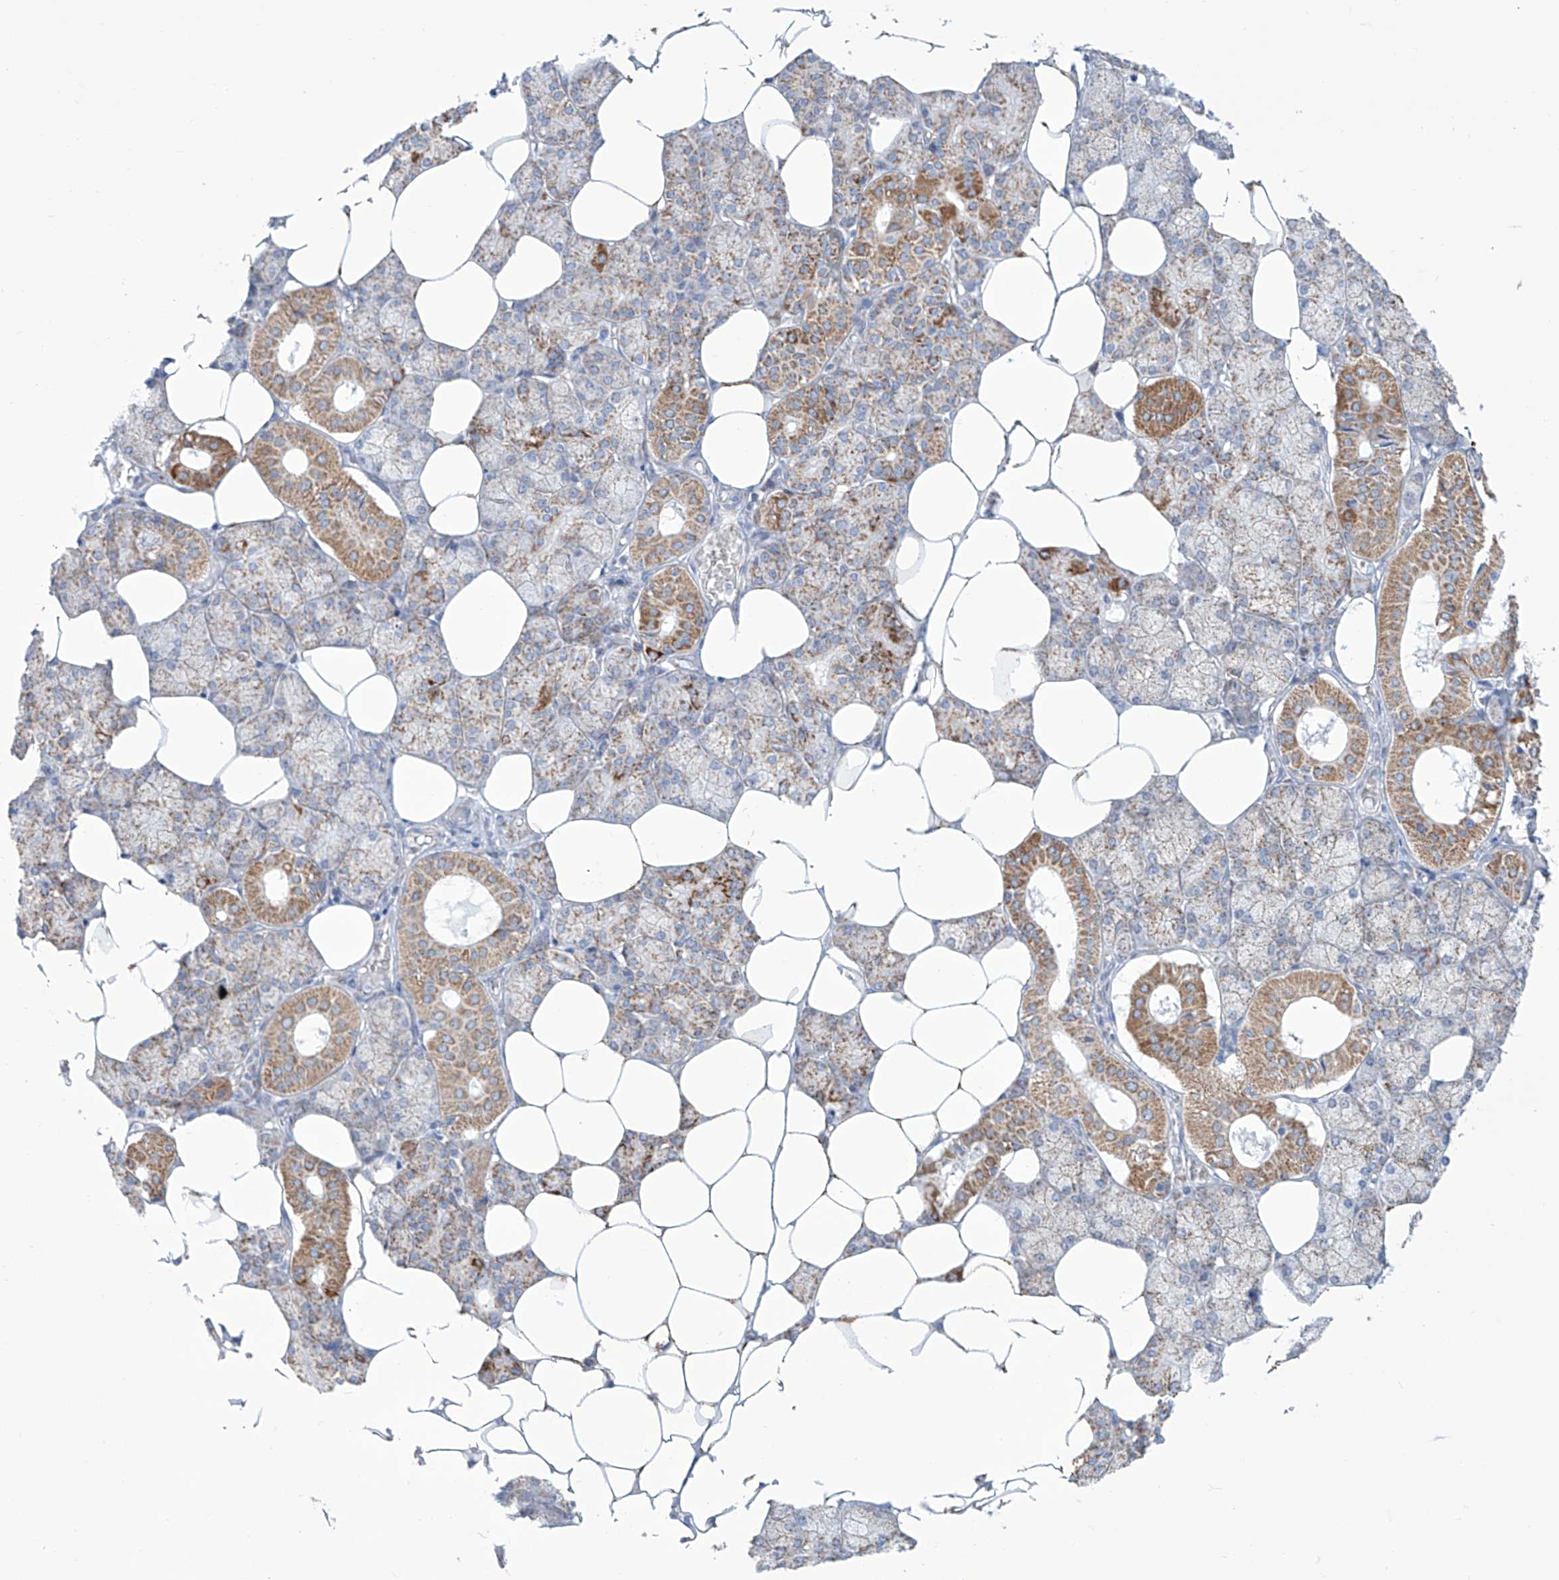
{"staining": {"intensity": "moderate", "quantity": "25%-75%", "location": "cytoplasmic/membranous"}, "tissue": "salivary gland", "cell_type": "Glandular cells", "image_type": "normal", "snomed": [{"axis": "morphology", "description": "Normal tissue, NOS"}, {"axis": "topography", "description": "Salivary gland"}], "caption": "Immunohistochemistry (IHC) of benign human salivary gland shows medium levels of moderate cytoplasmic/membranous staining in about 25%-75% of glandular cells. The staining is performed using DAB brown chromogen to label protein expression. The nuclei are counter-stained blue using hematoxylin.", "gene": "ALDH6A1", "patient": {"sex": "male", "age": 62}}